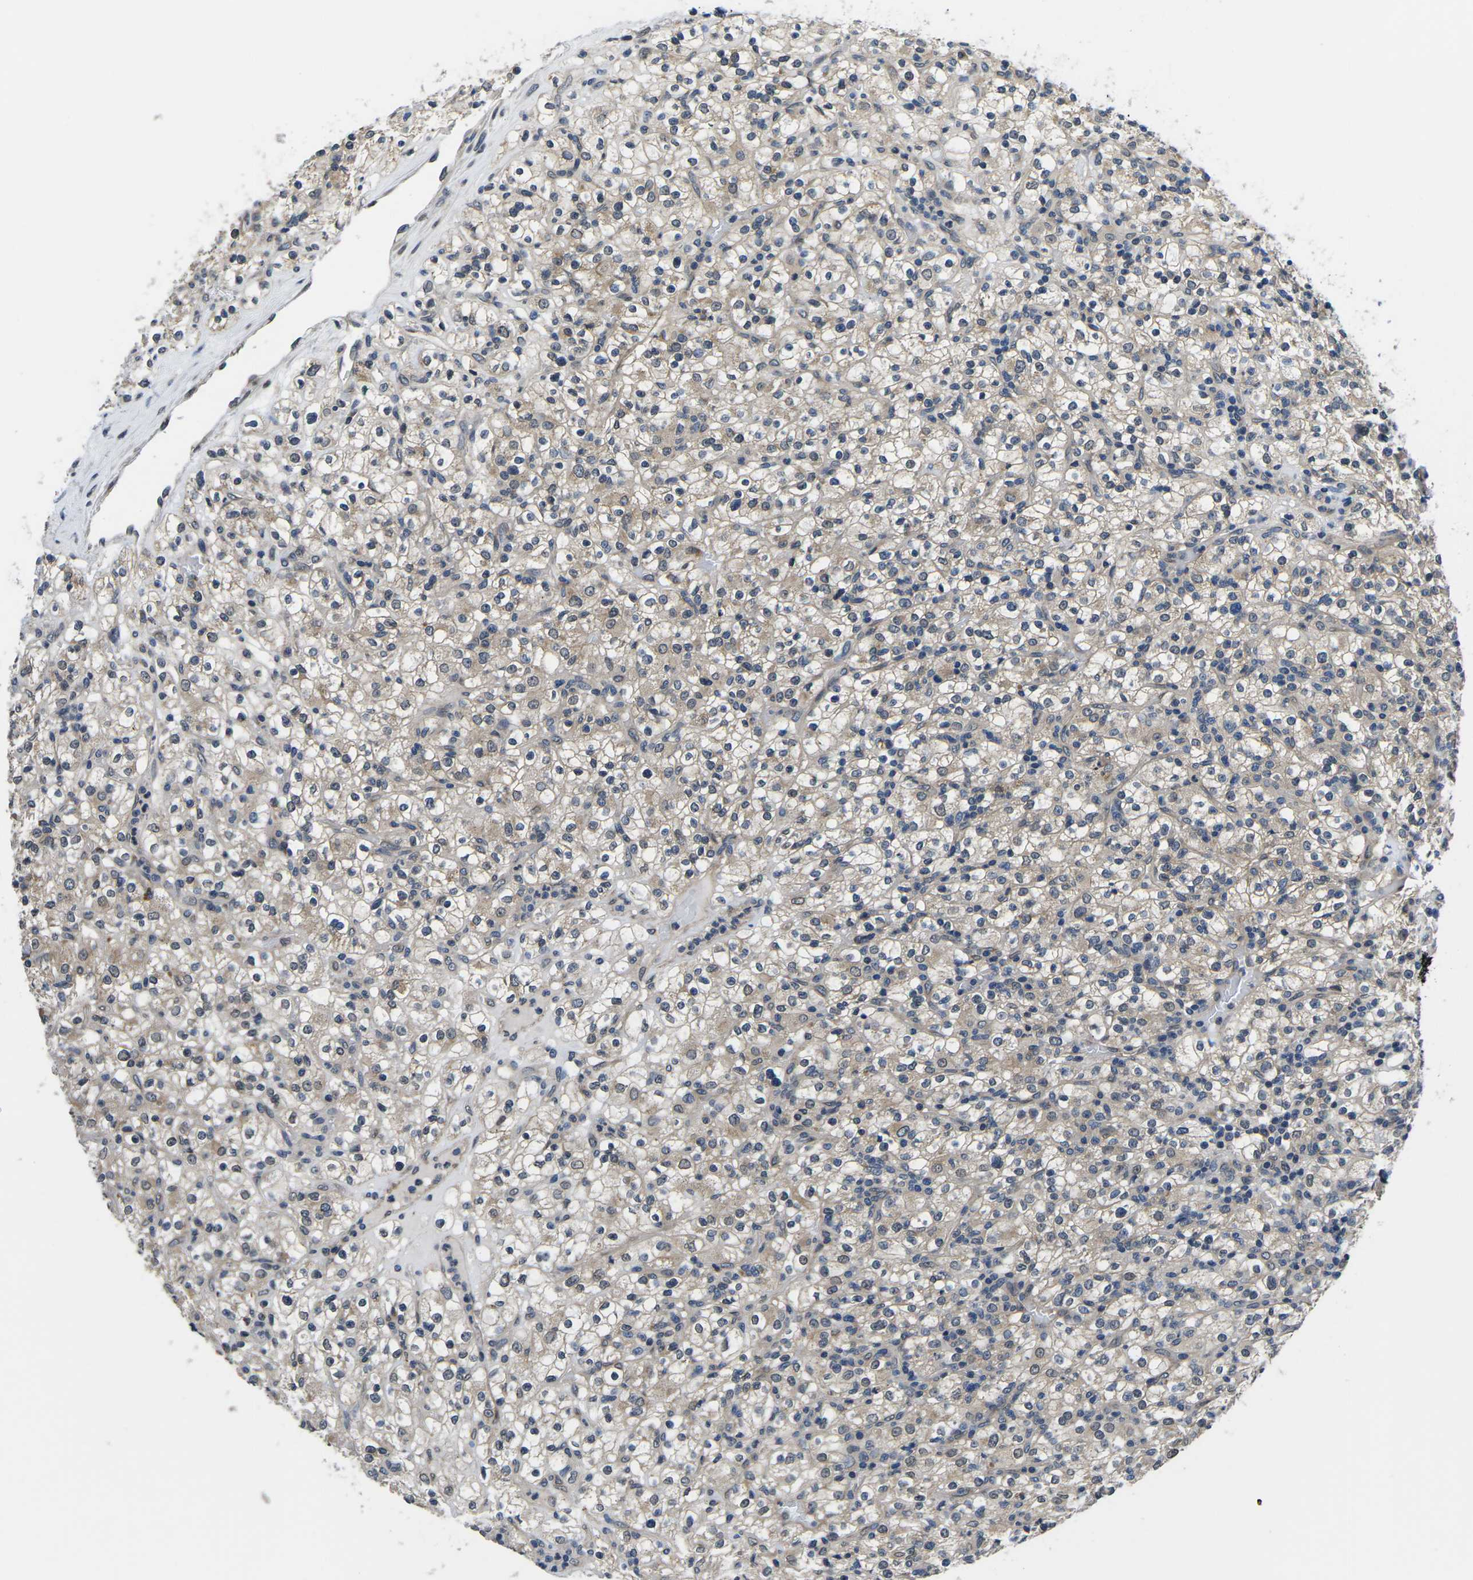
{"staining": {"intensity": "negative", "quantity": "none", "location": "none"}, "tissue": "renal cancer", "cell_type": "Tumor cells", "image_type": "cancer", "snomed": [{"axis": "morphology", "description": "Normal tissue, NOS"}, {"axis": "morphology", "description": "Adenocarcinoma, NOS"}, {"axis": "topography", "description": "Kidney"}], "caption": "Protein analysis of renal cancer (adenocarcinoma) exhibits no significant positivity in tumor cells.", "gene": "SNX10", "patient": {"sex": "female", "age": 72}}